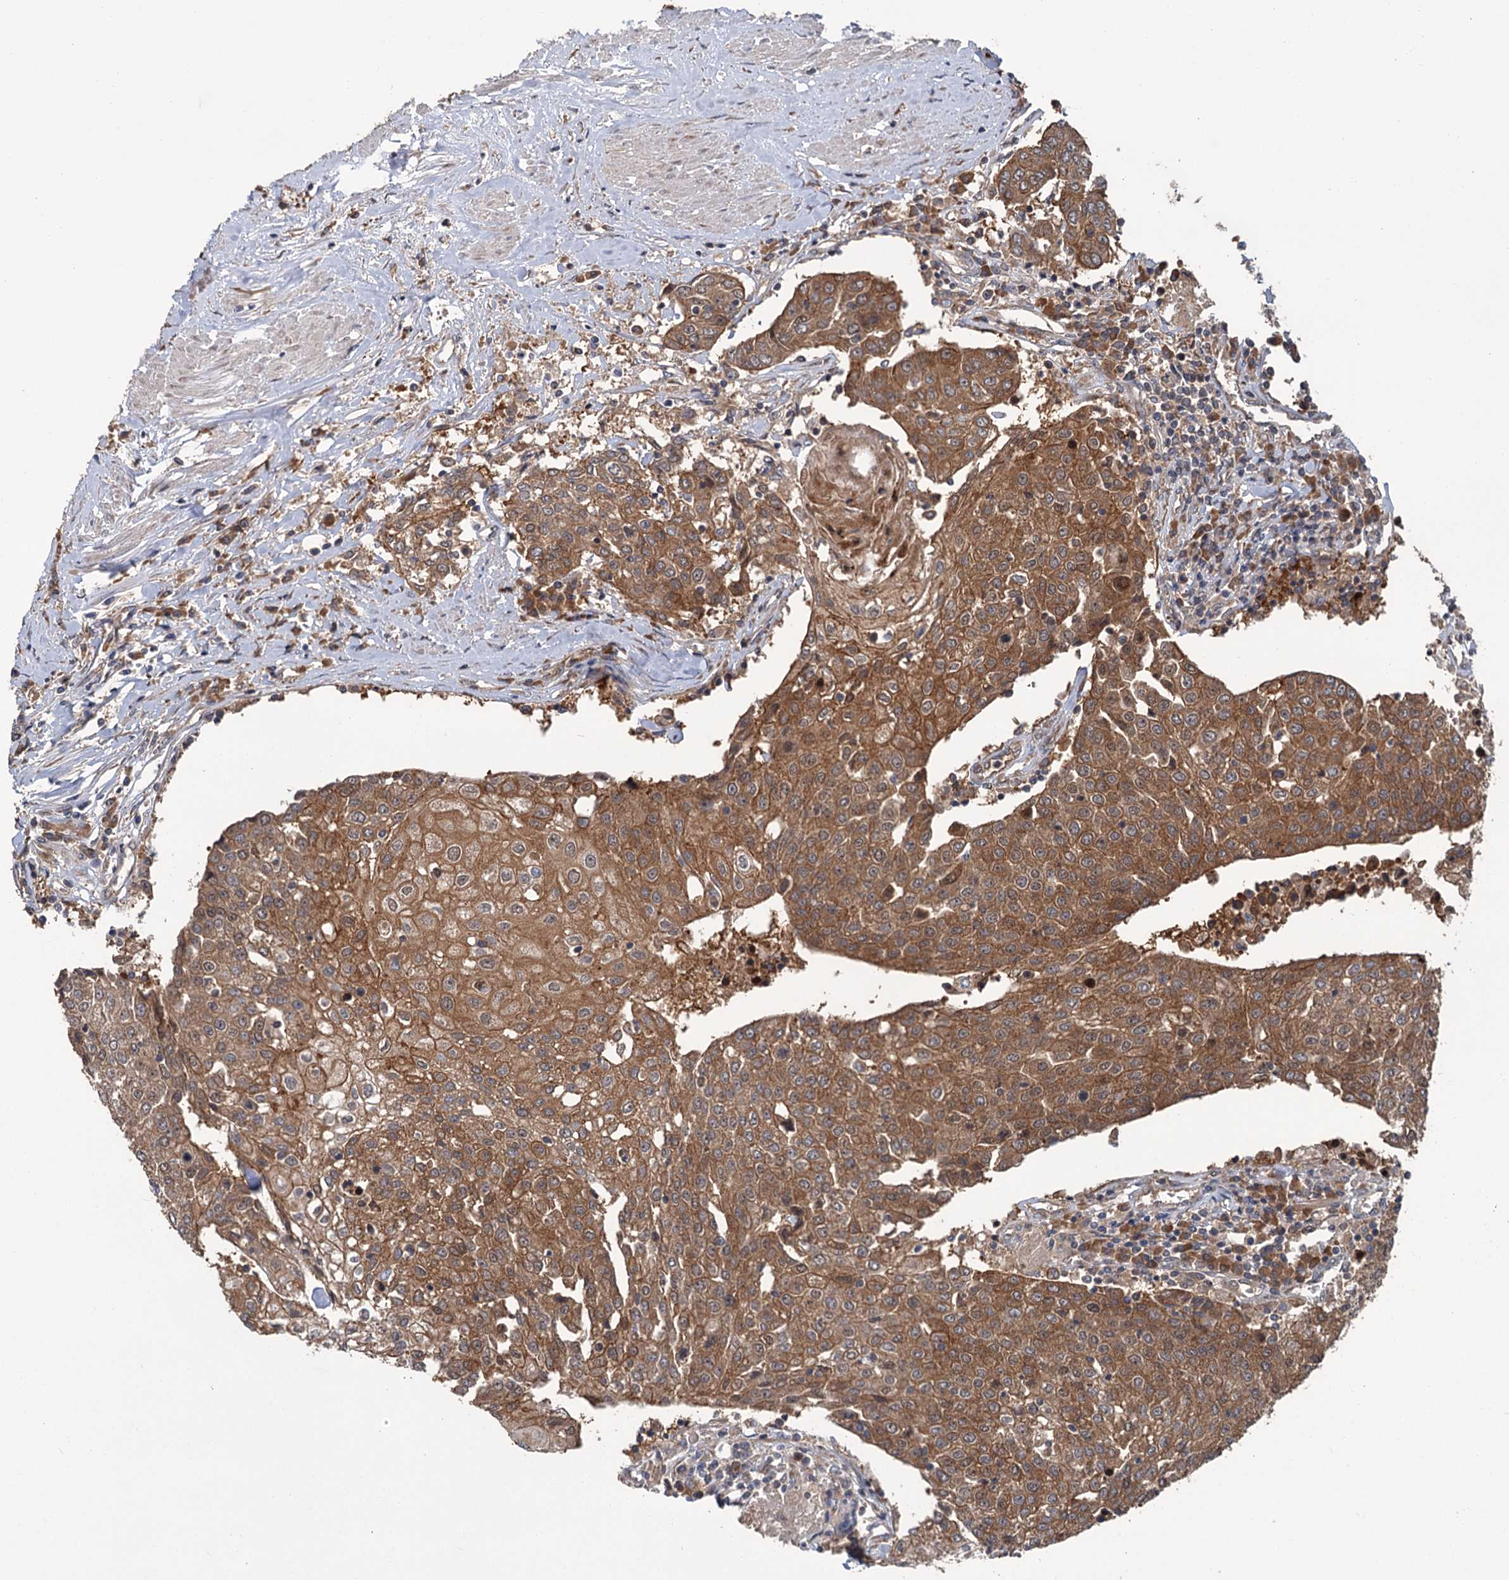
{"staining": {"intensity": "moderate", "quantity": ">75%", "location": "cytoplasmic/membranous"}, "tissue": "urothelial cancer", "cell_type": "Tumor cells", "image_type": "cancer", "snomed": [{"axis": "morphology", "description": "Urothelial carcinoma, High grade"}, {"axis": "topography", "description": "Urinary bladder"}], "caption": "Immunohistochemical staining of human urothelial cancer shows medium levels of moderate cytoplasmic/membranous positivity in approximately >75% of tumor cells.", "gene": "KANSL2", "patient": {"sex": "female", "age": 85}}